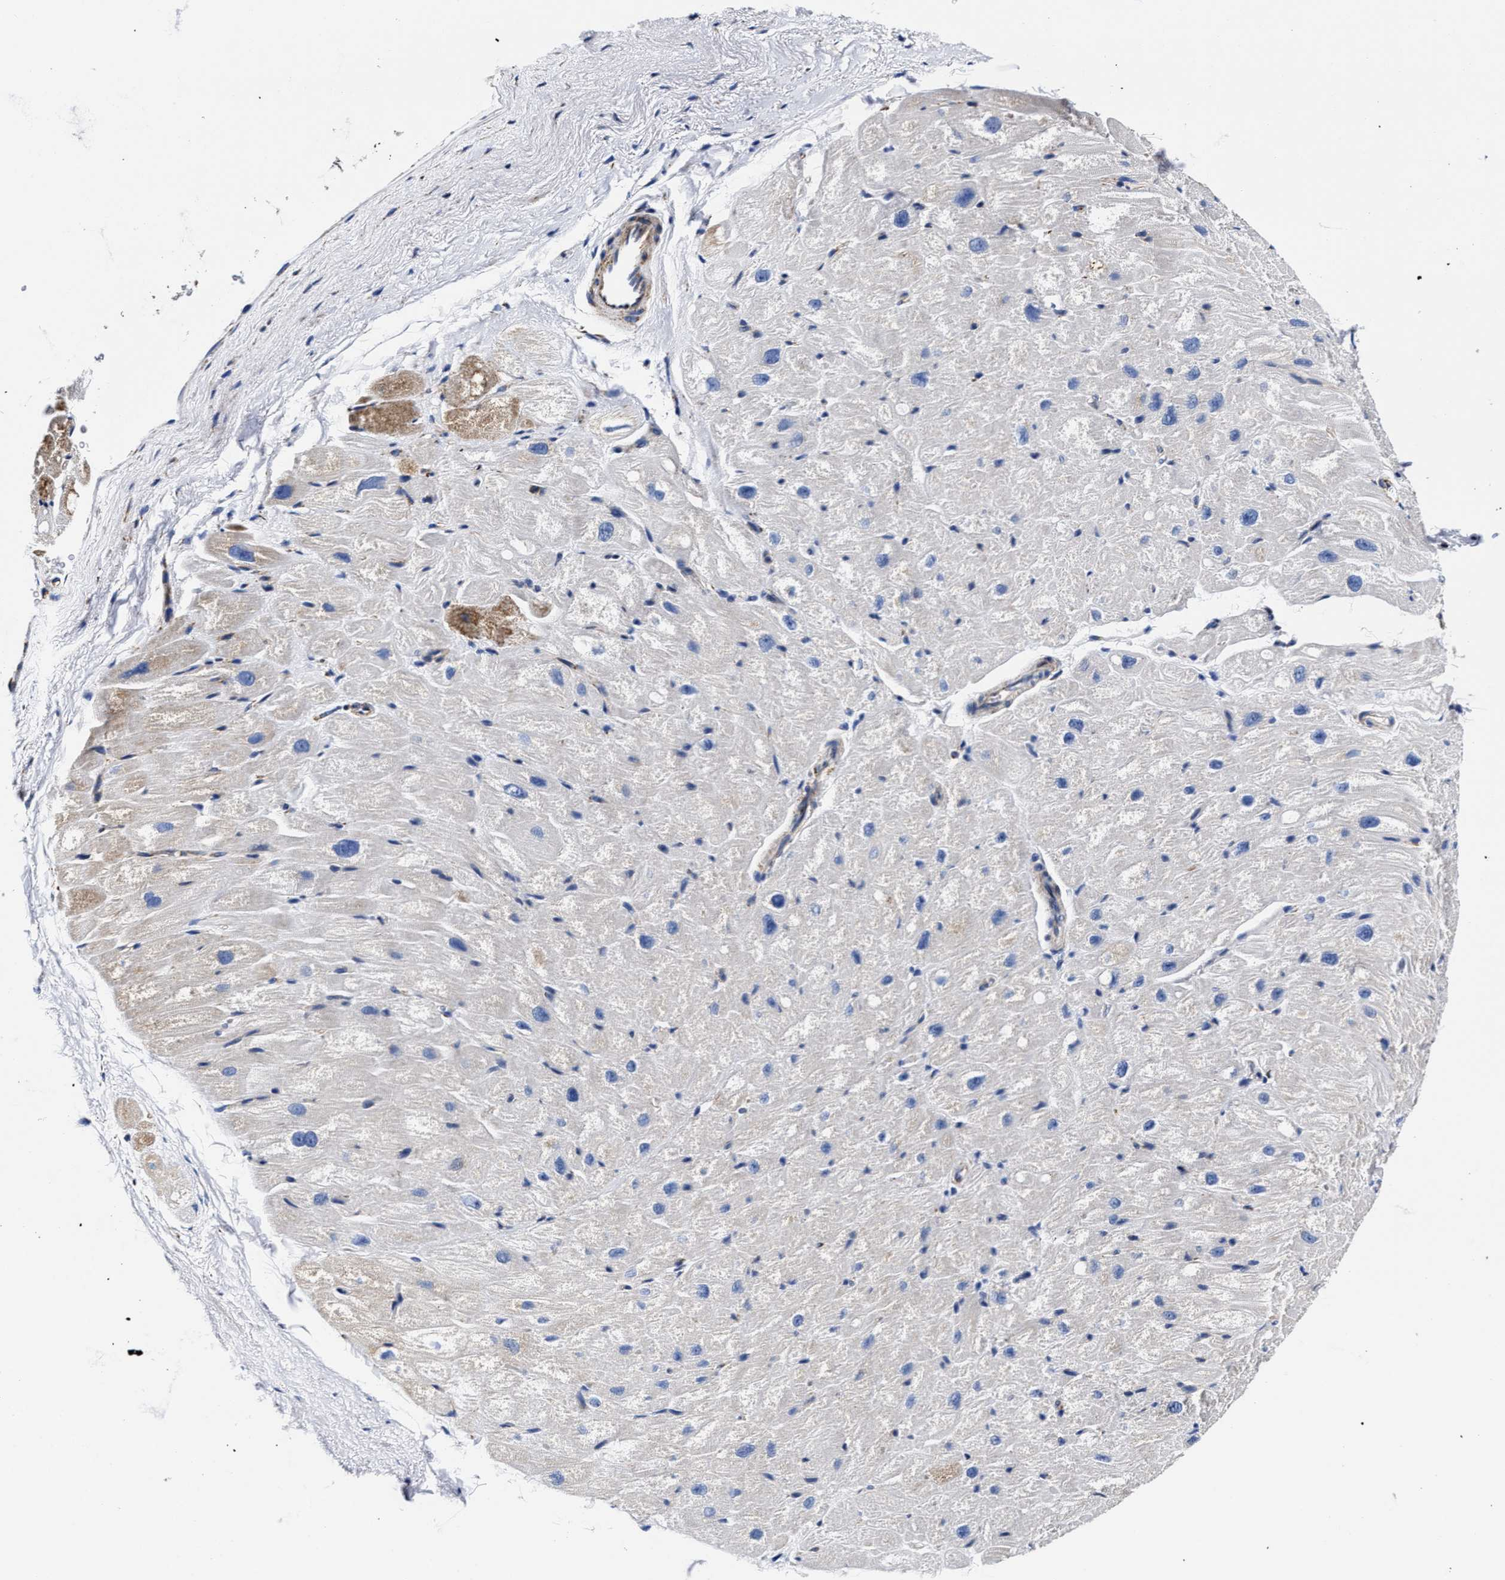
{"staining": {"intensity": "moderate", "quantity": ">75%", "location": "cytoplasmic/membranous"}, "tissue": "heart muscle", "cell_type": "Cardiomyocytes", "image_type": "normal", "snomed": [{"axis": "morphology", "description": "Normal tissue, NOS"}, {"axis": "topography", "description": "Heart"}], "caption": "A brown stain shows moderate cytoplasmic/membranous positivity of a protein in cardiomyocytes of normal heart muscle. (Brightfield microscopy of DAB IHC at high magnification).", "gene": "HINT2", "patient": {"sex": "male", "age": 49}}